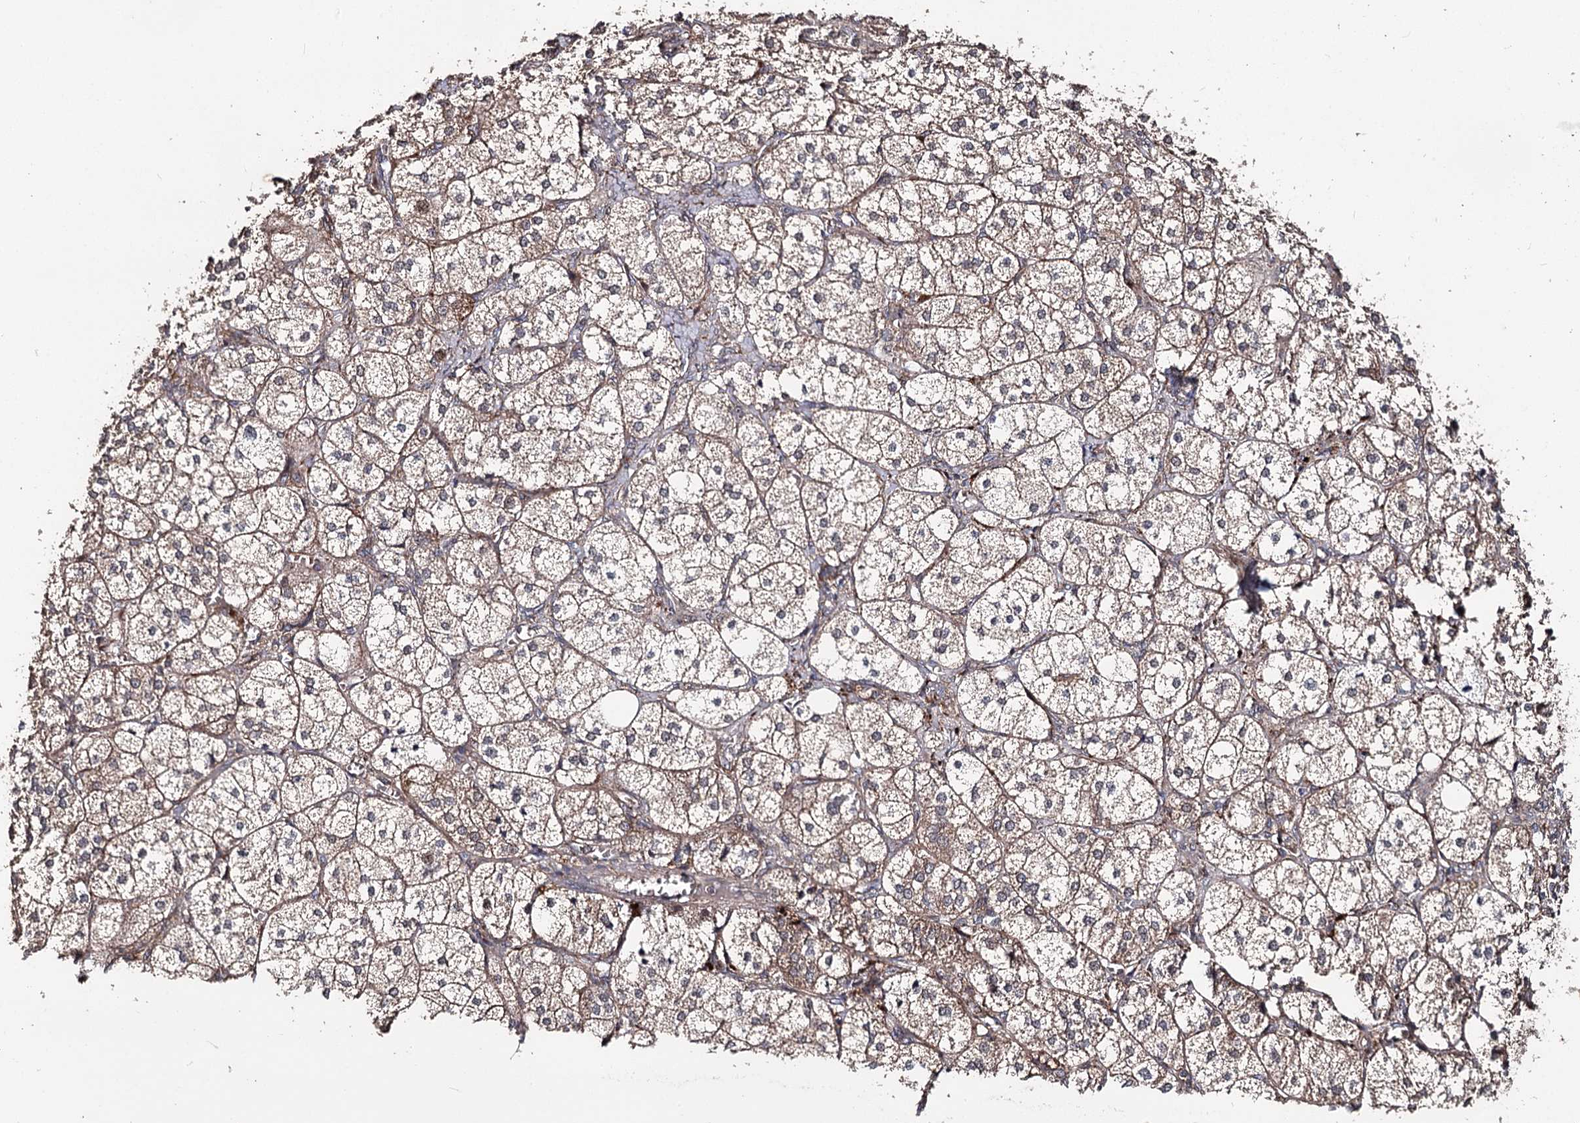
{"staining": {"intensity": "strong", "quantity": "25%-75%", "location": "cytoplasmic/membranous"}, "tissue": "adrenal gland", "cell_type": "Glandular cells", "image_type": "normal", "snomed": [{"axis": "morphology", "description": "Normal tissue, NOS"}, {"axis": "topography", "description": "Adrenal gland"}], "caption": "Immunohistochemistry histopathology image of unremarkable adrenal gland stained for a protein (brown), which reveals high levels of strong cytoplasmic/membranous staining in approximately 25%-75% of glandular cells.", "gene": "MINDY3", "patient": {"sex": "female", "age": 61}}